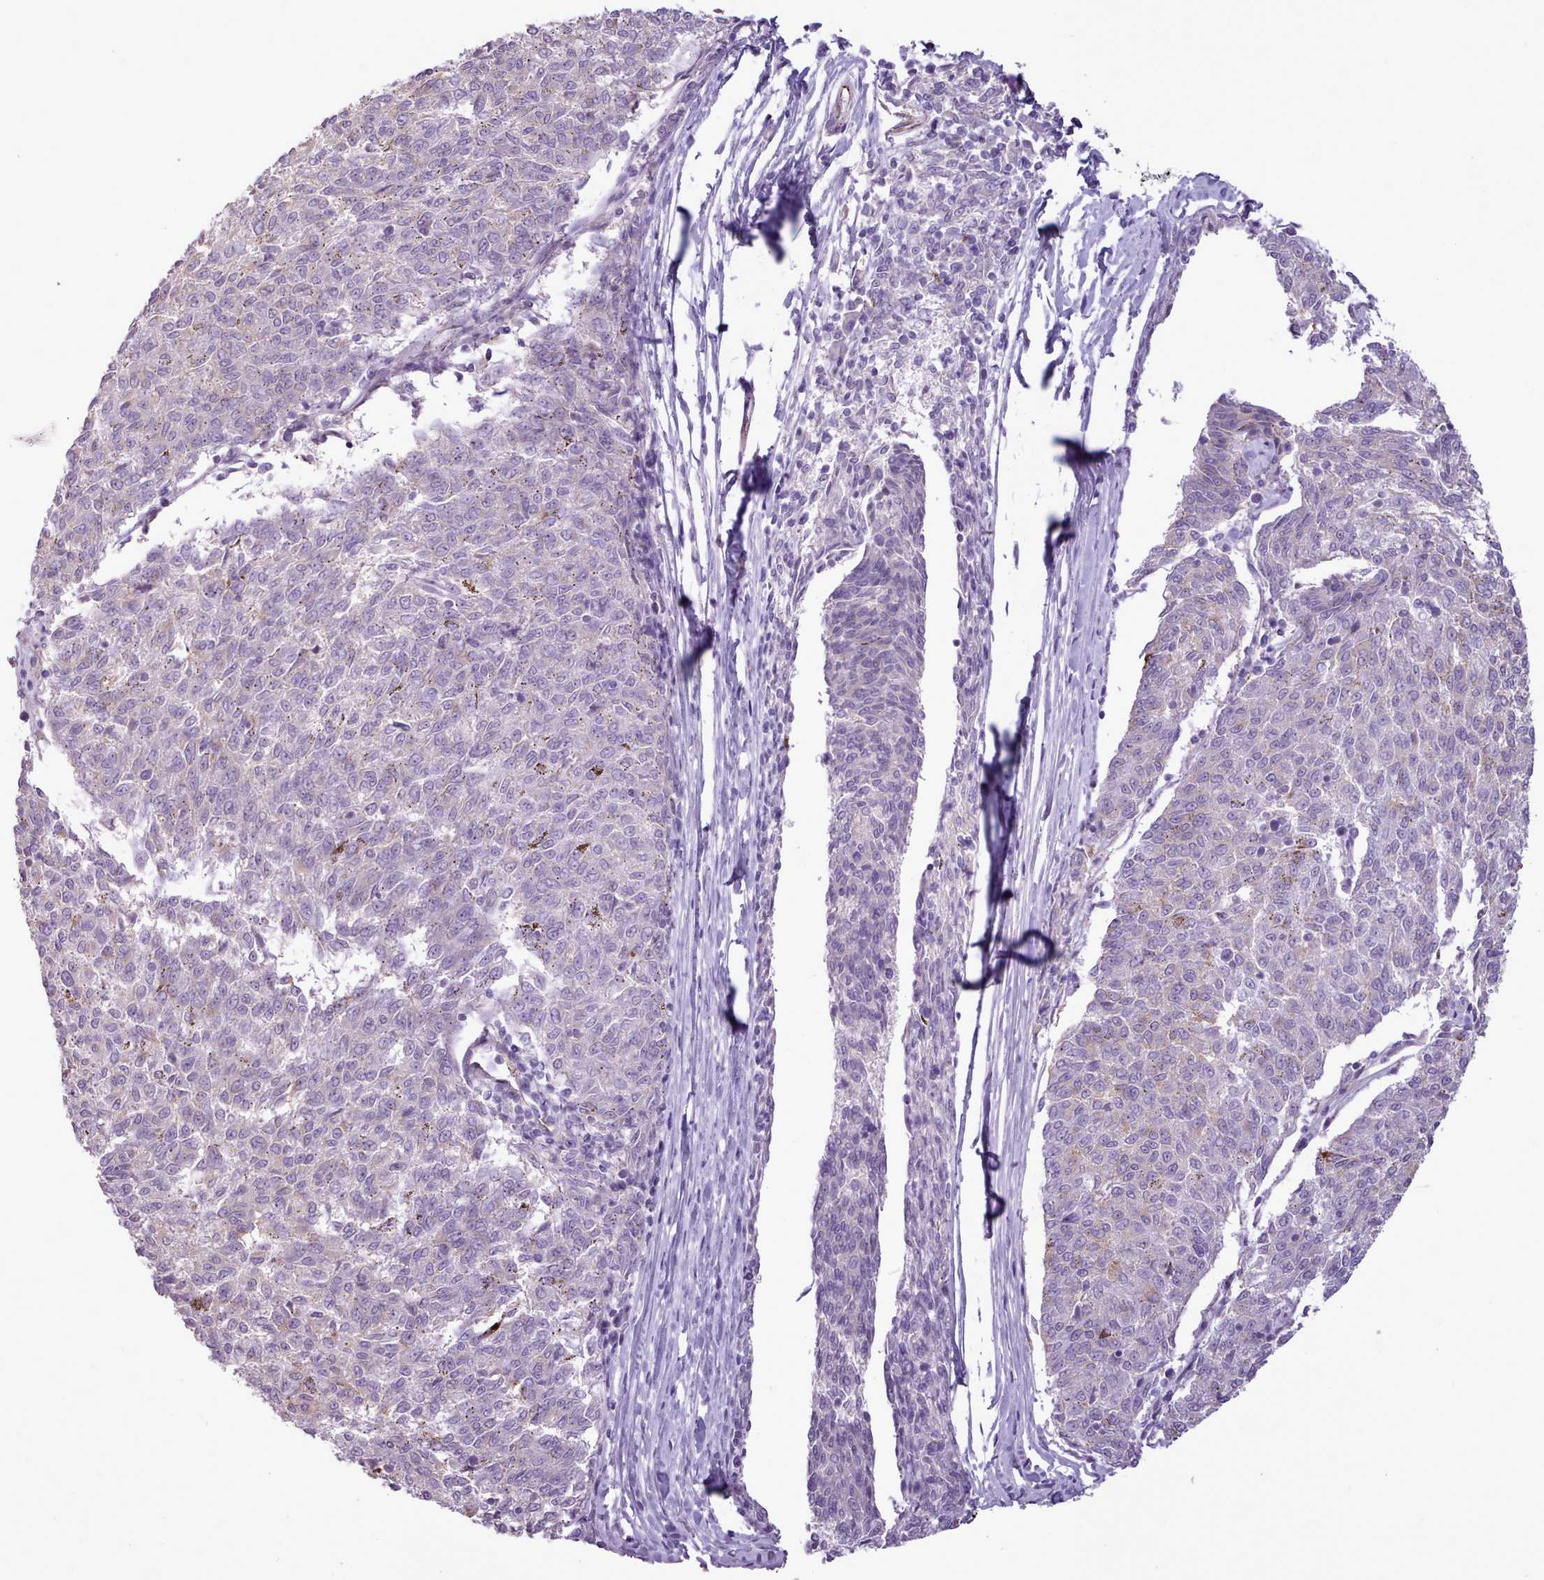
{"staining": {"intensity": "moderate", "quantity": "<25%", "location": "cytoplasmic/membranous"}, "tissue": "melanoma", "cell_type": "Tumor cells", "image_type": "cancer", "snomed": [{"axis": "morphology", "description": "Malignant melanoma, NOS"}, {"axis": "topography", "description": "Skin"}], "caption": "Immunohistochemical staining of human malignant melanoma displays low levels of moderate cytoplasmic/membranous expression in approximately <25% of tumor cells.", "gene": "ATRAID", "patient": {"sex": "female", "age": 72}}